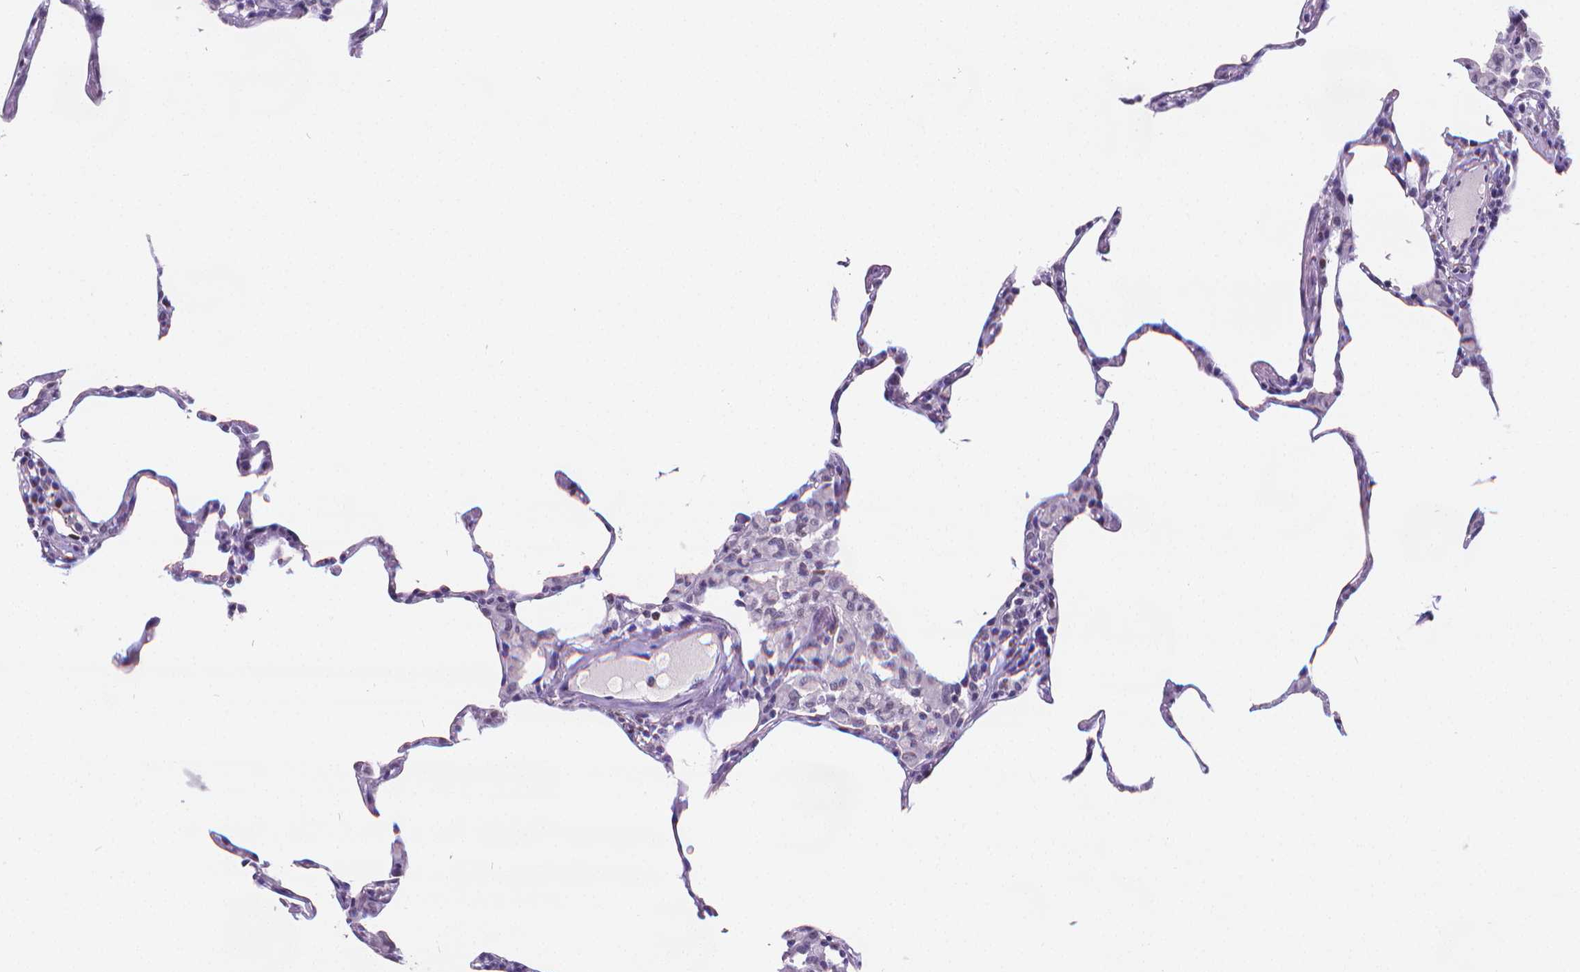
{"staining": {"intensity": "negative", "quantity": "none", "location": "none"}, "tissue": "lung", "cell_type": "Alveolar cells", "image_type": "normal", "snomed": [{"axis": "morphology", "description": "Normal tissue, NOS"}, {"axis": "topography", "description": "Lung"}], "caption": "The IHC image has no significant positivity in alveolar cells of lung. (Brightfield microscopy of DAB immunohistochemistry (IHC) at high magnification).", "gene": "MEF2C", "patient": {"sex": "female", "age": 57}}